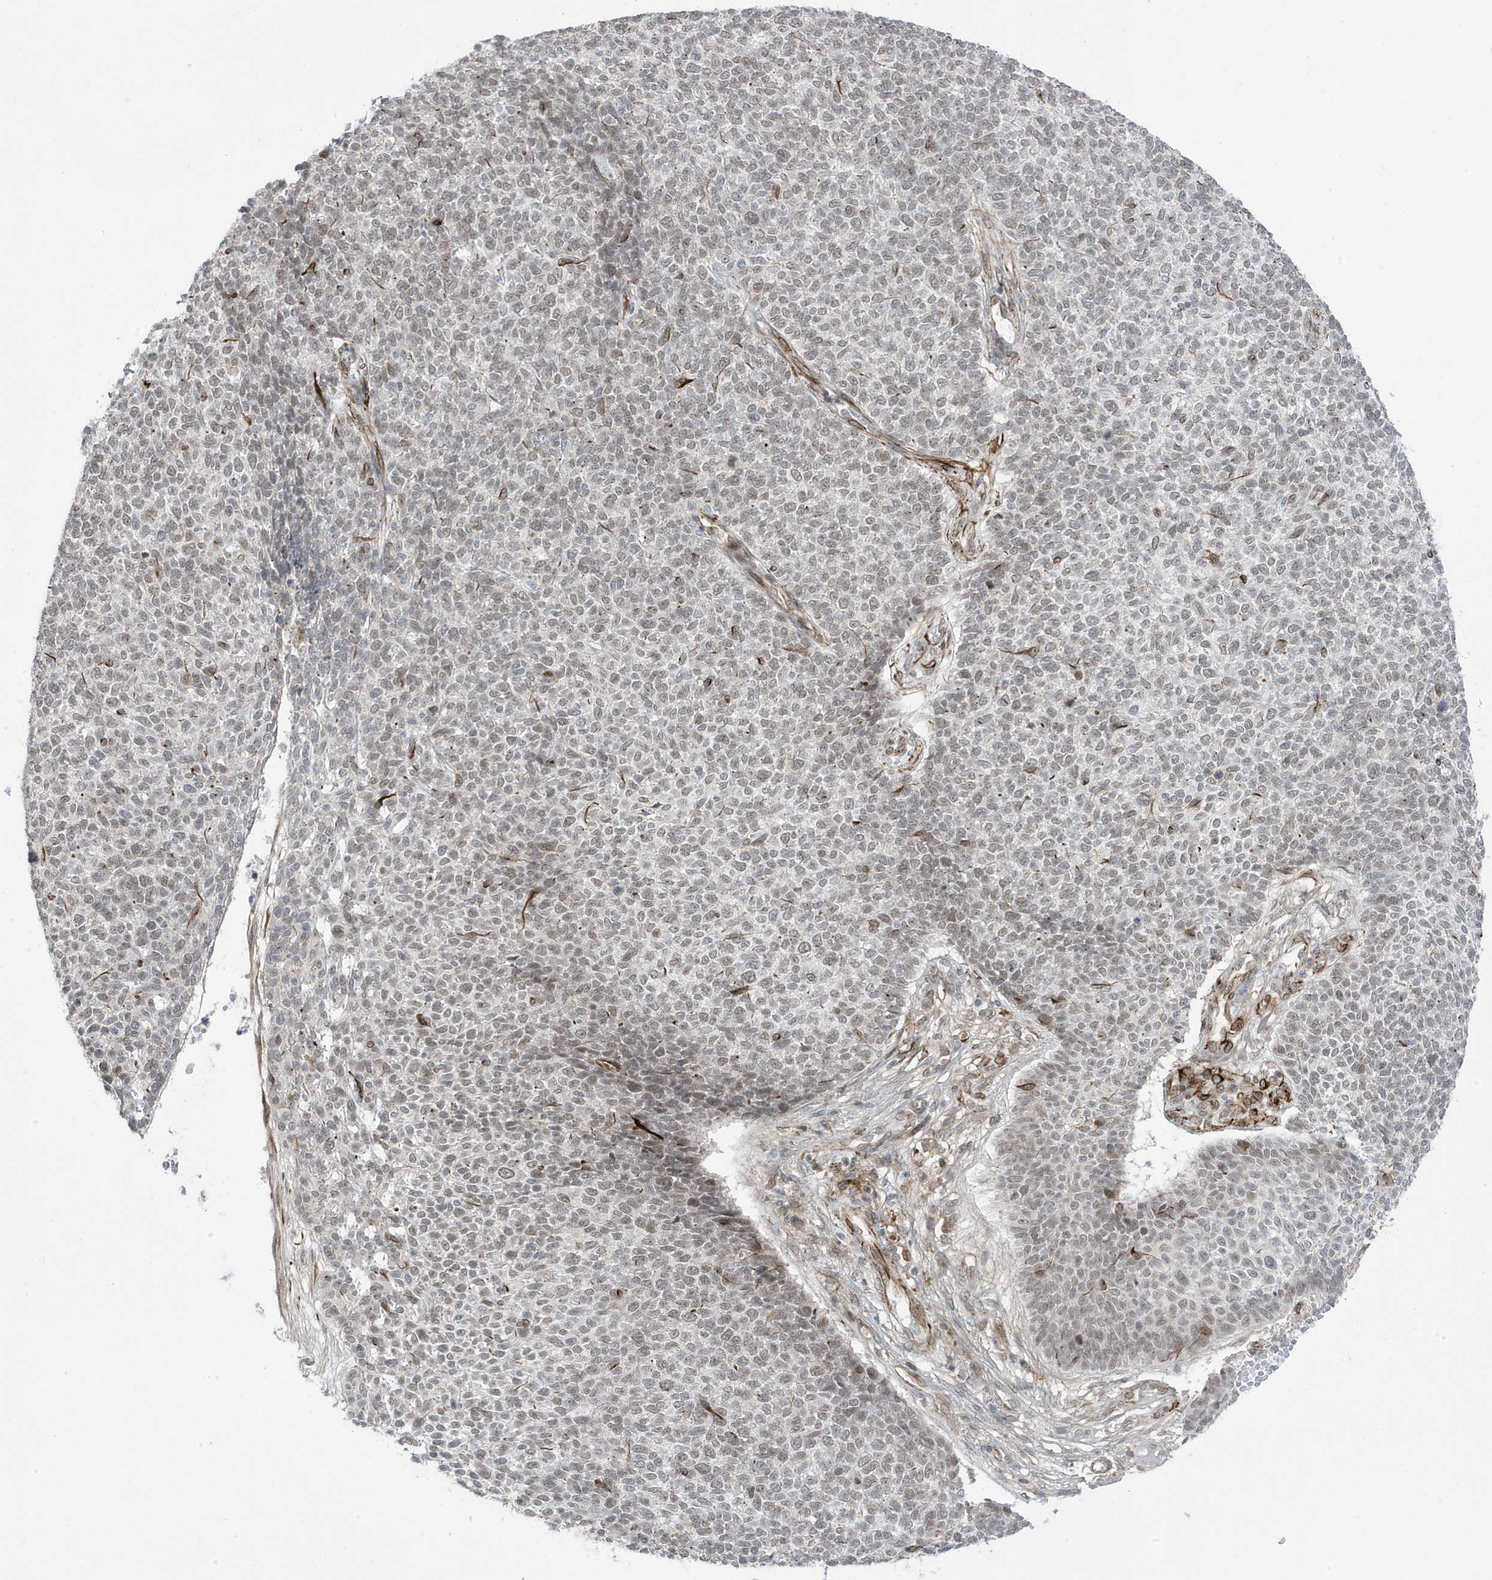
{"staining": {"intensity": "weak", "quantity": ">75%", "location": "nuclear"}, "tissue": "skin cancer", "cell_type": "Tumor cells", "image_type": "cancer", "snomed": [{"axis": "morphology", "description": "Basal cell carcinoma"}, {"axis": "topography", "description": "Skin"}], "caption": "This histopathology image exhibits immunohistochemistry (IHC) staining of human skin cancer, with low weak nuclear positivity in approximately >75% of tumor cells.", "gene": "ADAMTSL3", "patient": {"sex": "female", "age": 84}}